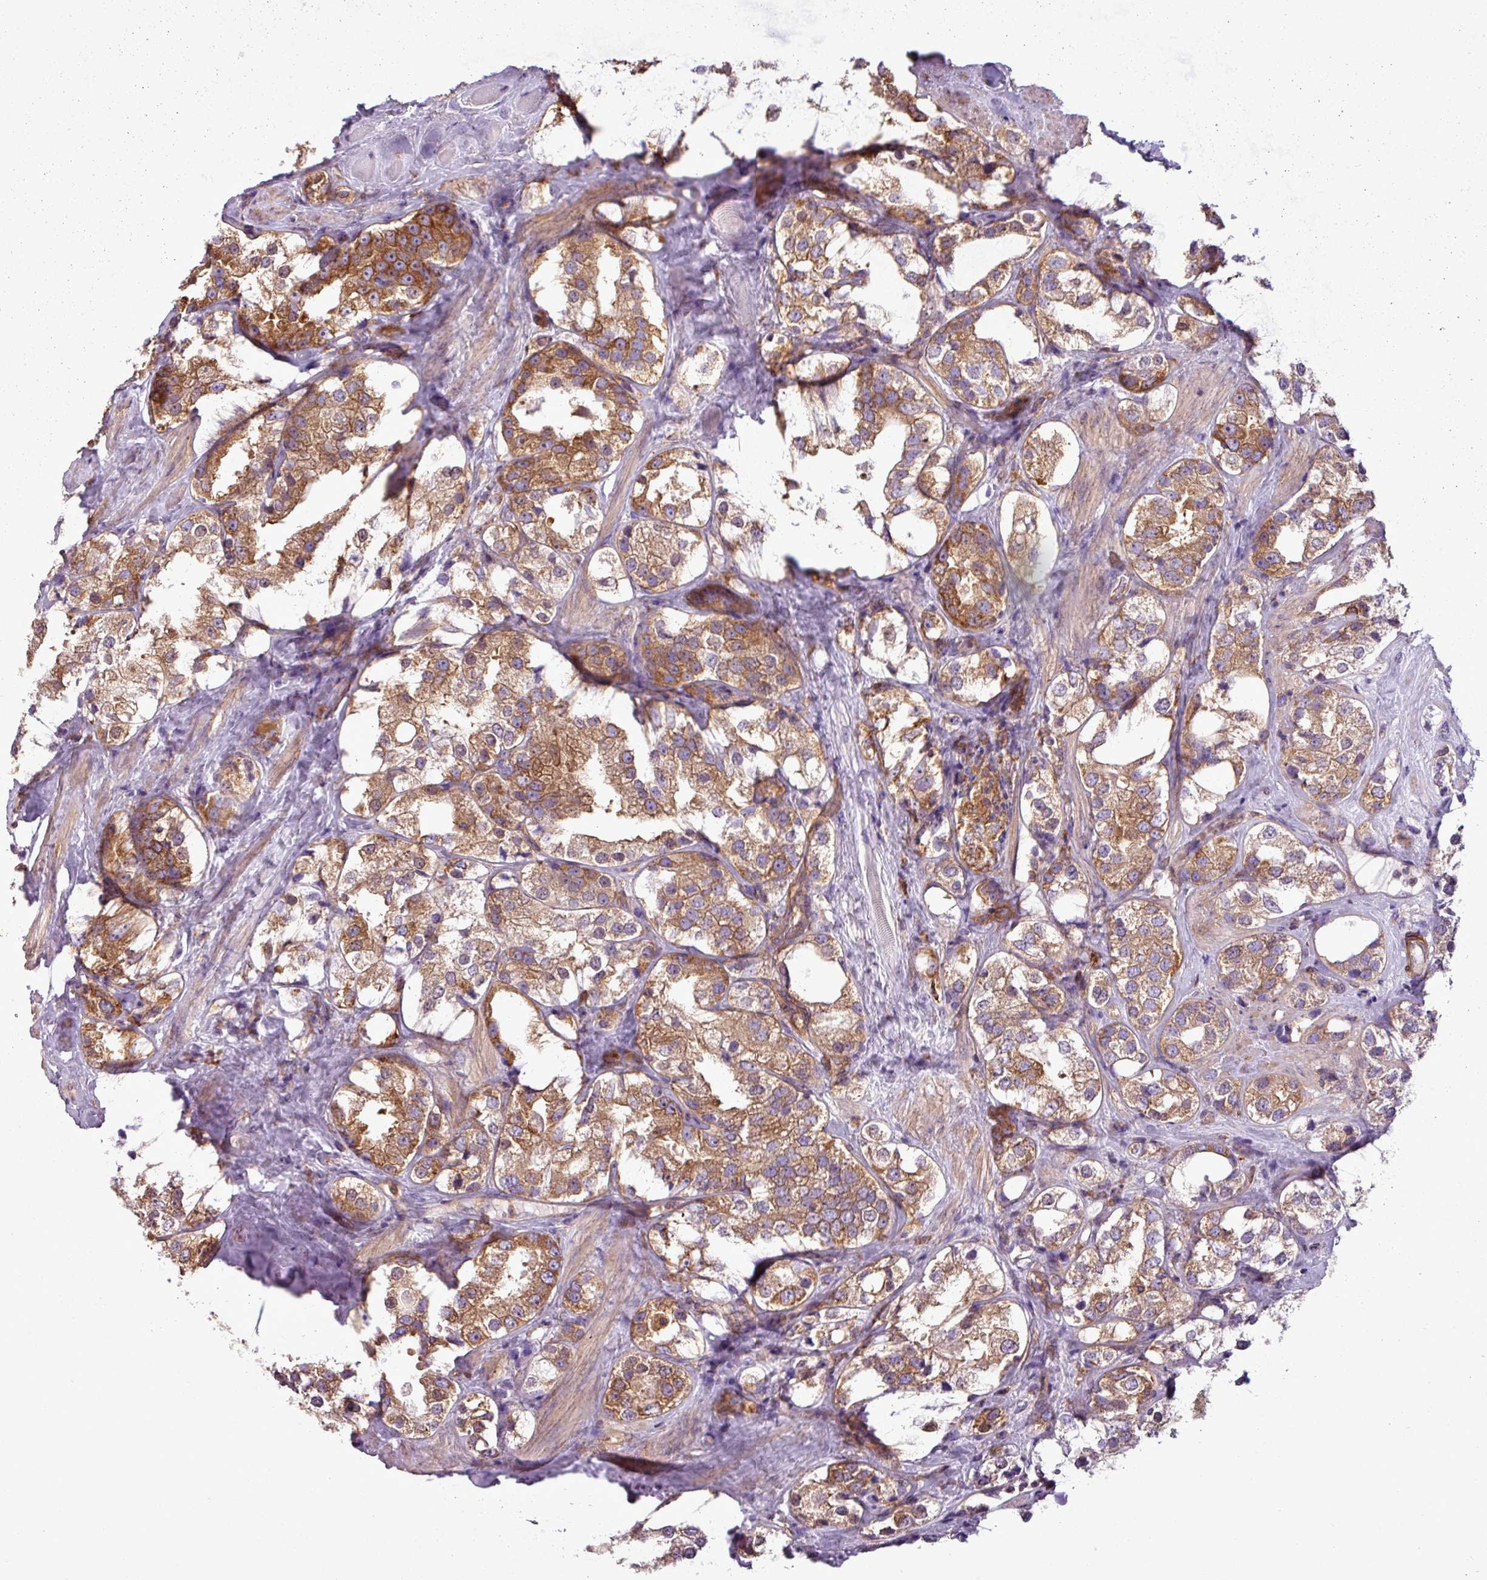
{"staining": {"intensity": "moderate", "quantity": ">75%", "location": "cytoplasmic/membranous"}, "tissue": "prostate cancer", "cell_type": "Tumor cells", "image_type": "cancer", "snomed": [{"axis": "morphology", "description": "Adenocarcinoma, NOS"}, {"axis": "topography", "description": "Prostate"}], "caption": "Human adenocarcinoma (prostate) stained with a brown dye displays moderate cytoplasmic/membranous positive staining in about >75% of tumor cells.", "gene": "PACSIN2", "patient": {"sex": "male", "age": 79}}